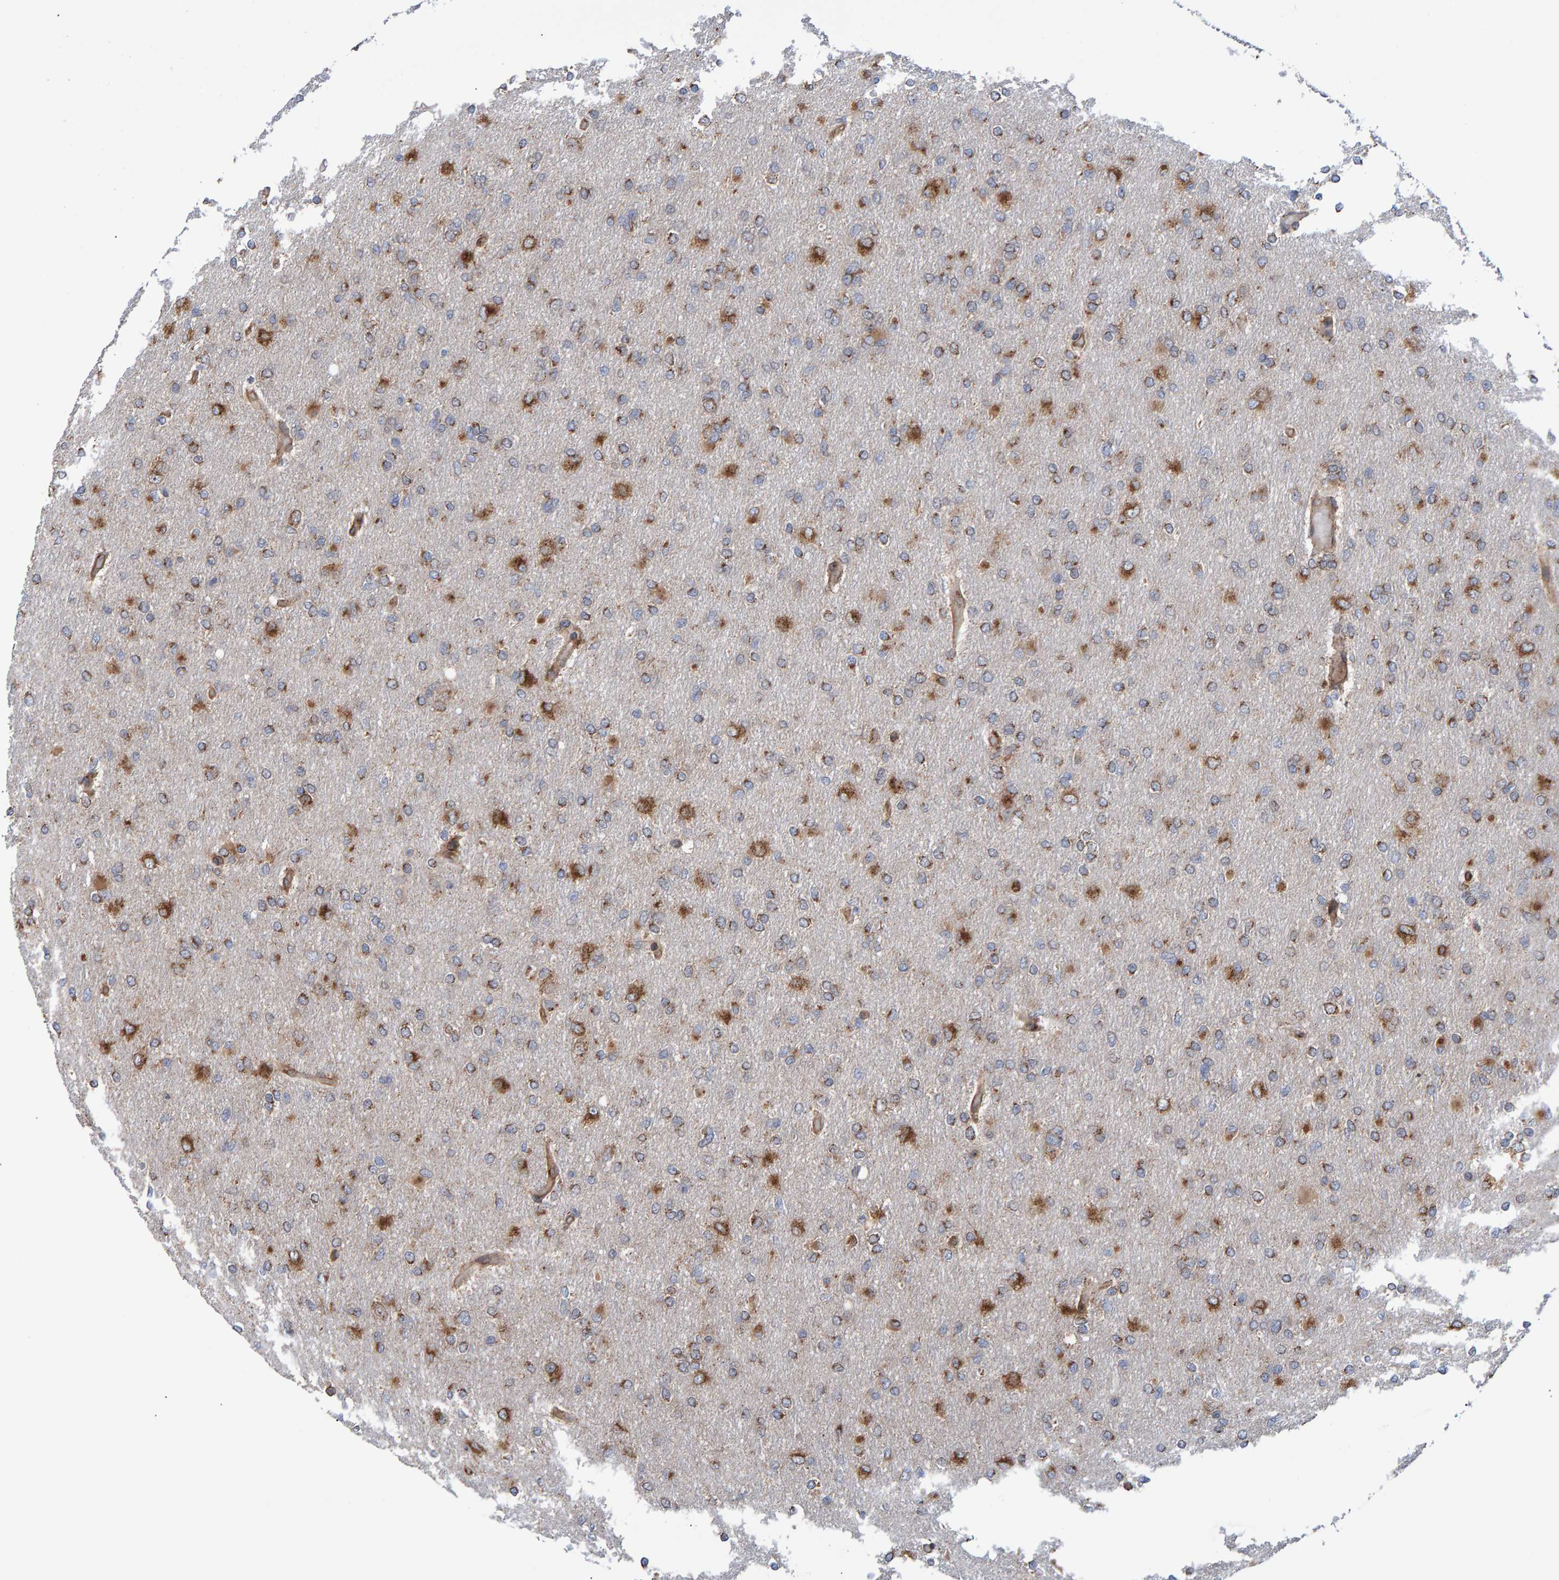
{"staining": {"intensity": "moderate", "quantity": ">75%", "location": "cytoplasmic/membranous"}, "tissue": "glioma", "cell_type": "Tumor cells", "image_type": "cancer", "snomed": [{"axis": "morphology", "description": "Glioma, malignant, High grade"}, {"axis": "topography", "description": "Cerebral cortex"}], "caption": "Immunohistochemistry (IHC) image of human glioma stained for a protein (brown), which displays medium levels of moderate cytoplasmic/membranous expression in about >75% of tumor cells.", "gene": "FAM117A", "patient": {"sex": "female", "age": 36}}